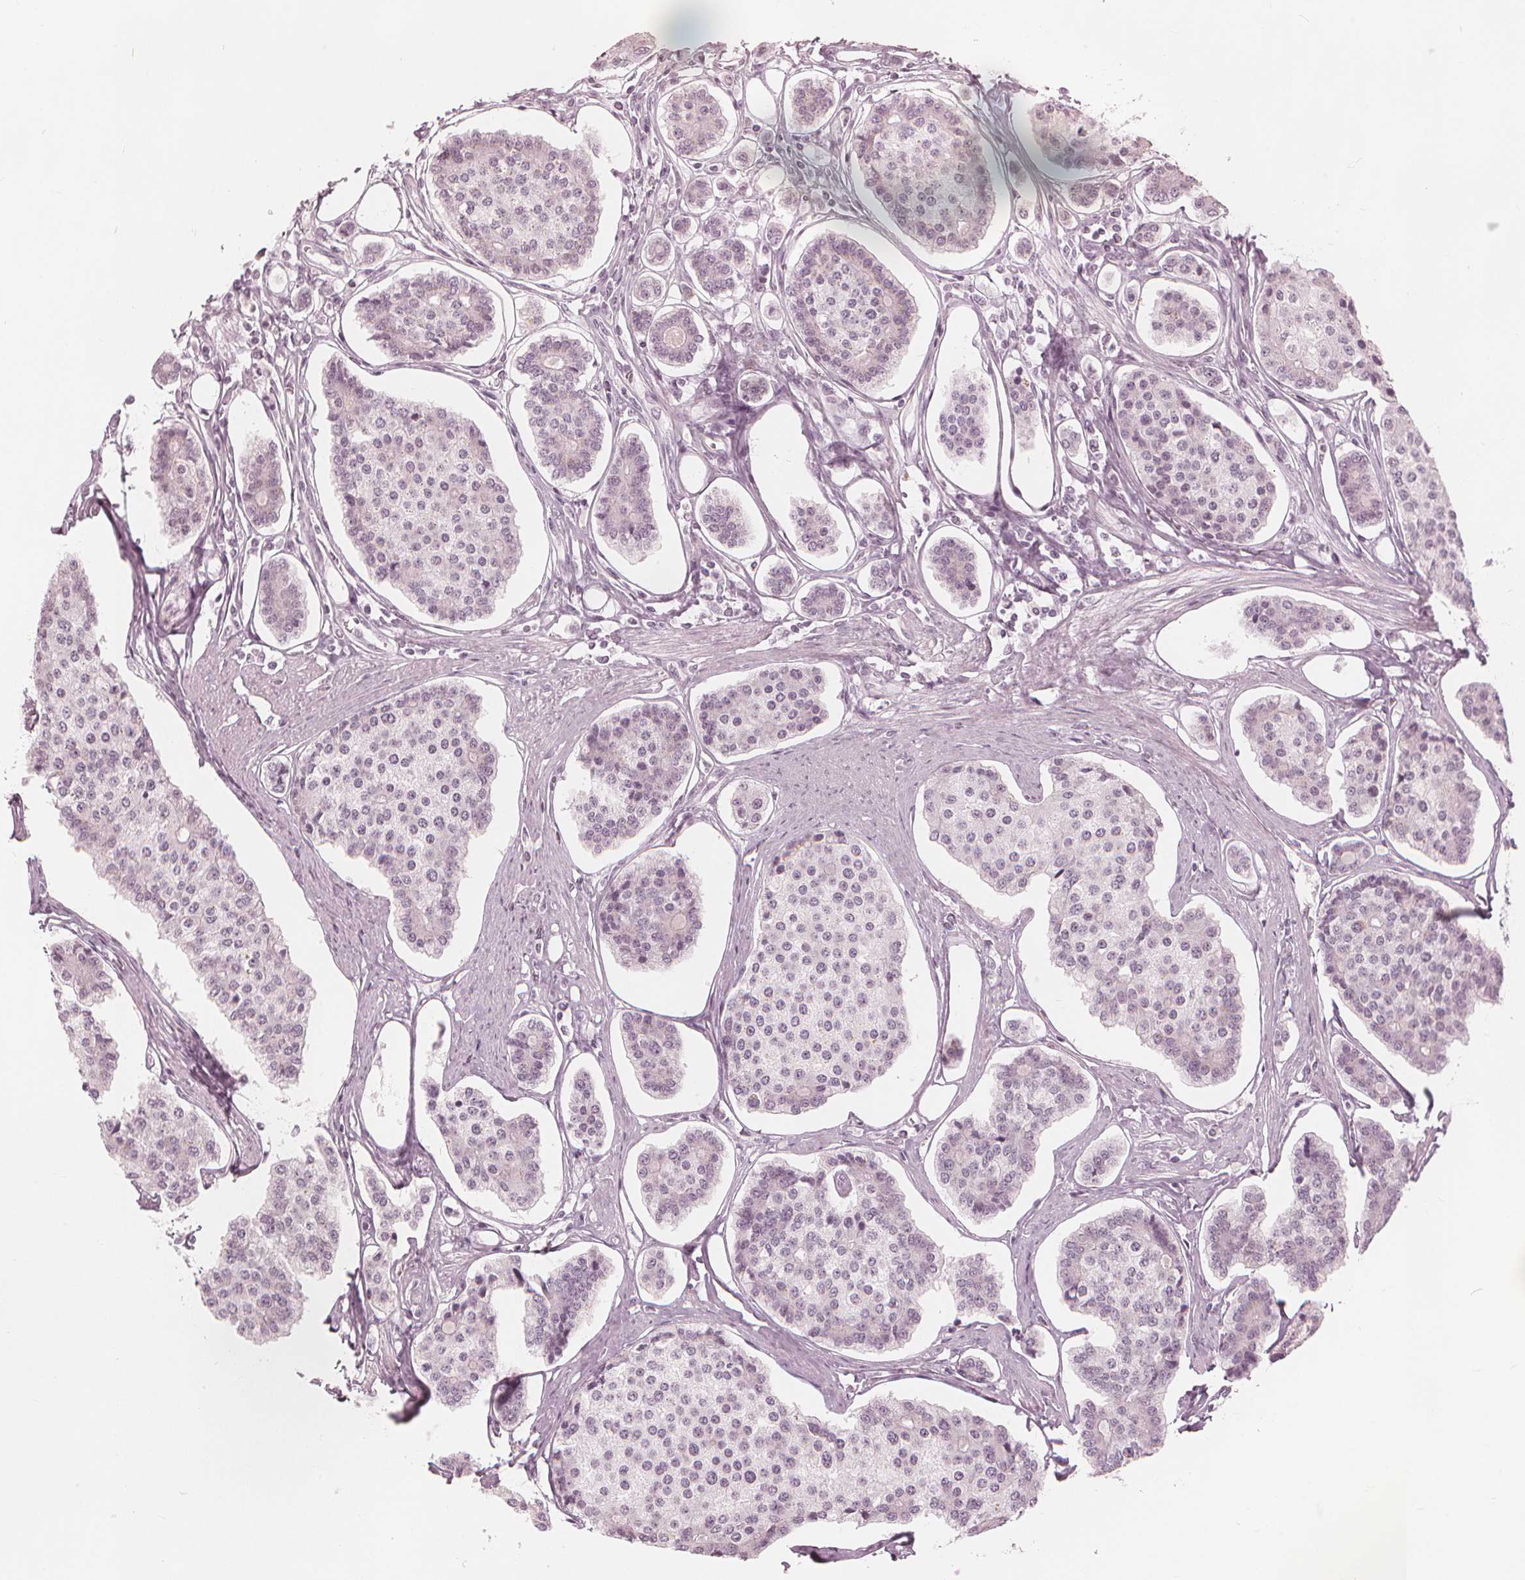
{"staining": {"intensity": "negative", "quantity": "none", "location": "none"}, "tissue": "carcinoid", "cell_type": "Tumor cells", "image_type": "cancer", "snomed": [{"axis": "morphology", "description": "Carcinoid, malignant, NOS"}, {"axis": "topography", "description": "Small intestine"}], "caption": "This is an immunohistochemistry (IHC) micrograph of malignant carcinoid. There is no staining in tumor cells.", "gene": "PAEP", "patient": {"sex": "female", "age": 65}}